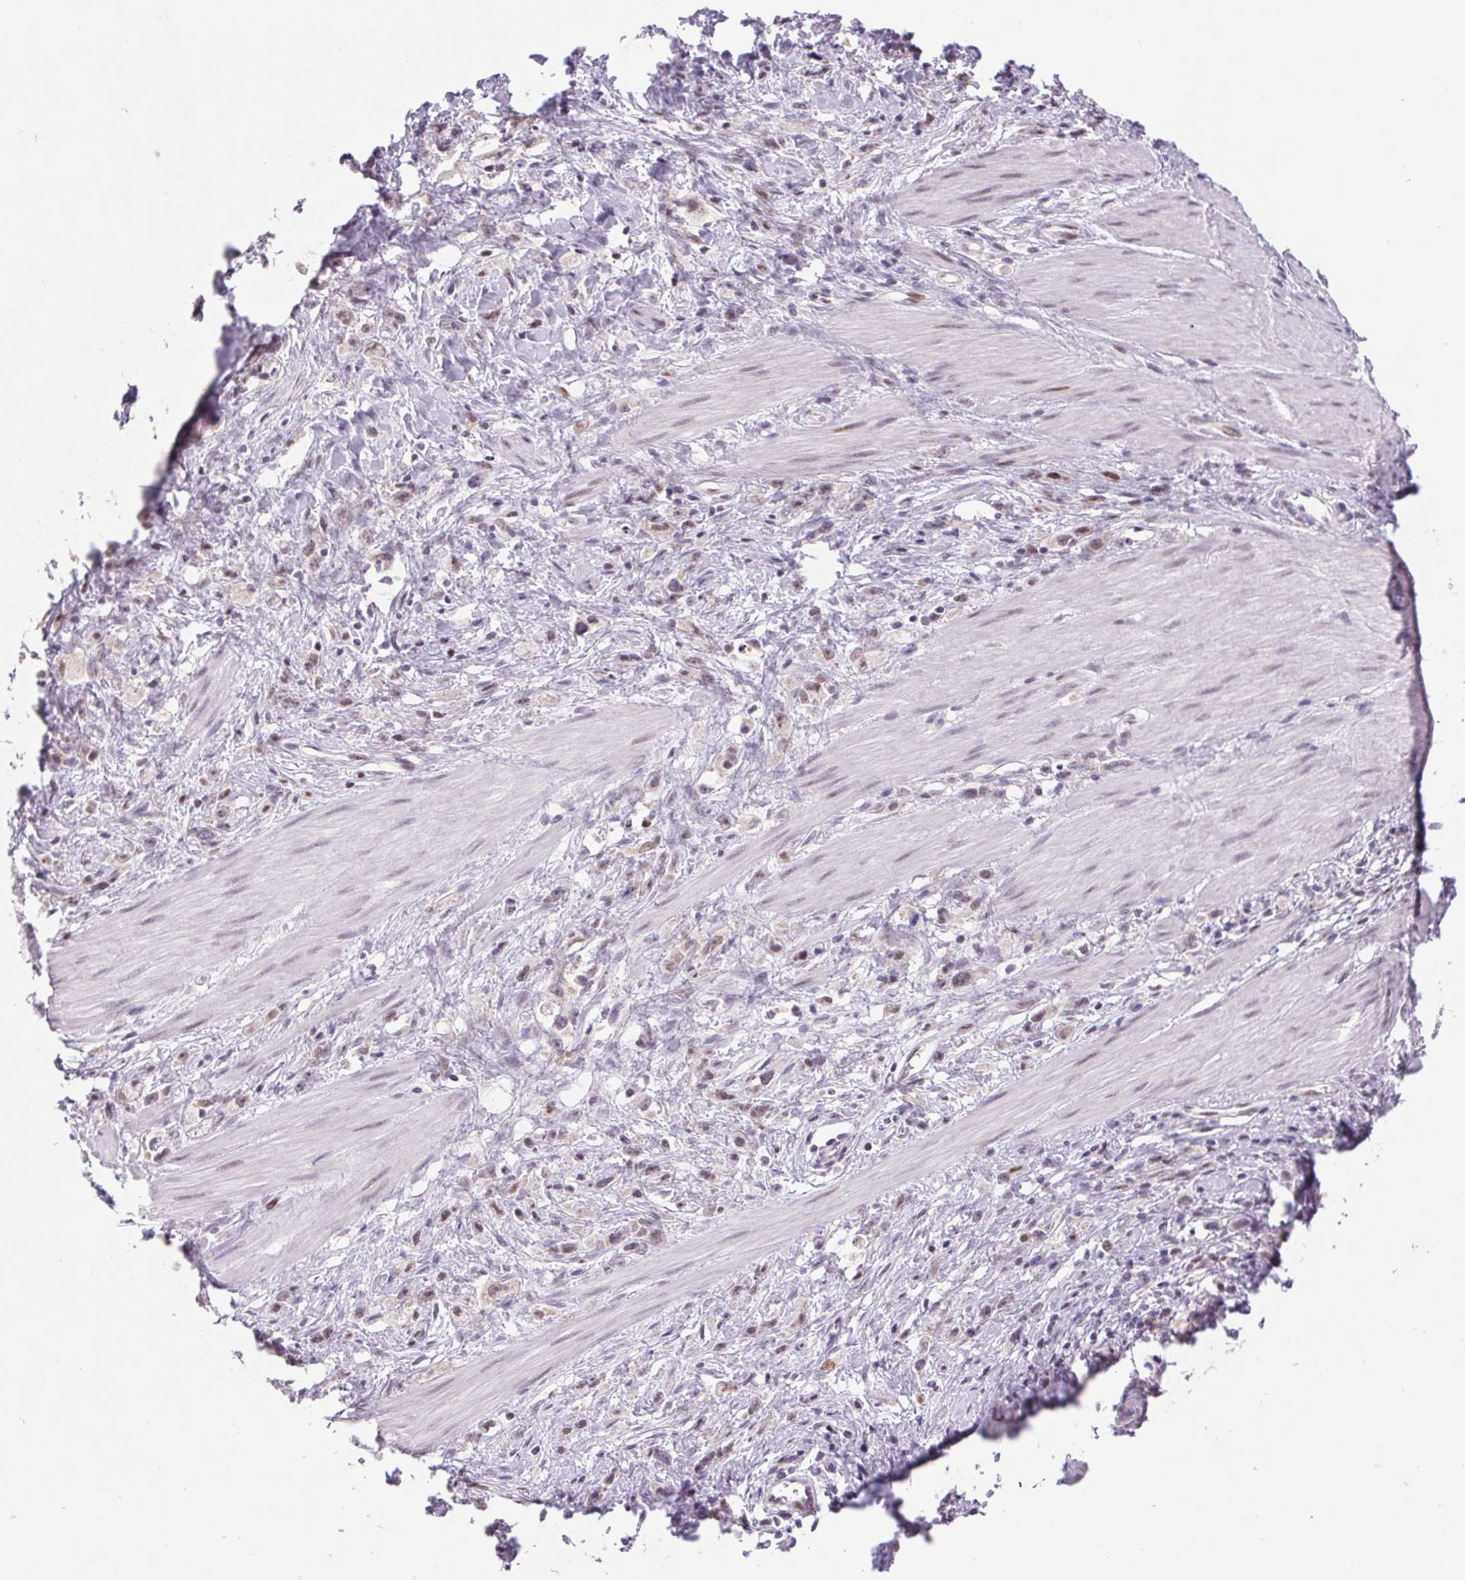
{"staining": {"intensity": "weak", "quantity": "<25%", "location": "nuclear"}, "tissue": "stomach cancer", "cell_type": "Tumor cells", "image_type": "cancer", "snomed": [{"axis": "morphology", "description": "Adenocarcinoma, NOS"}, {"axis": "topography", "description": "Stomach"}], "caption": "Immunohistochemistry of stomach cancer (adenocarcinoma) reveals no staining in tumor cells.", "gene": "DPPA5", "patient": {"sex": "male", "age": 47}}